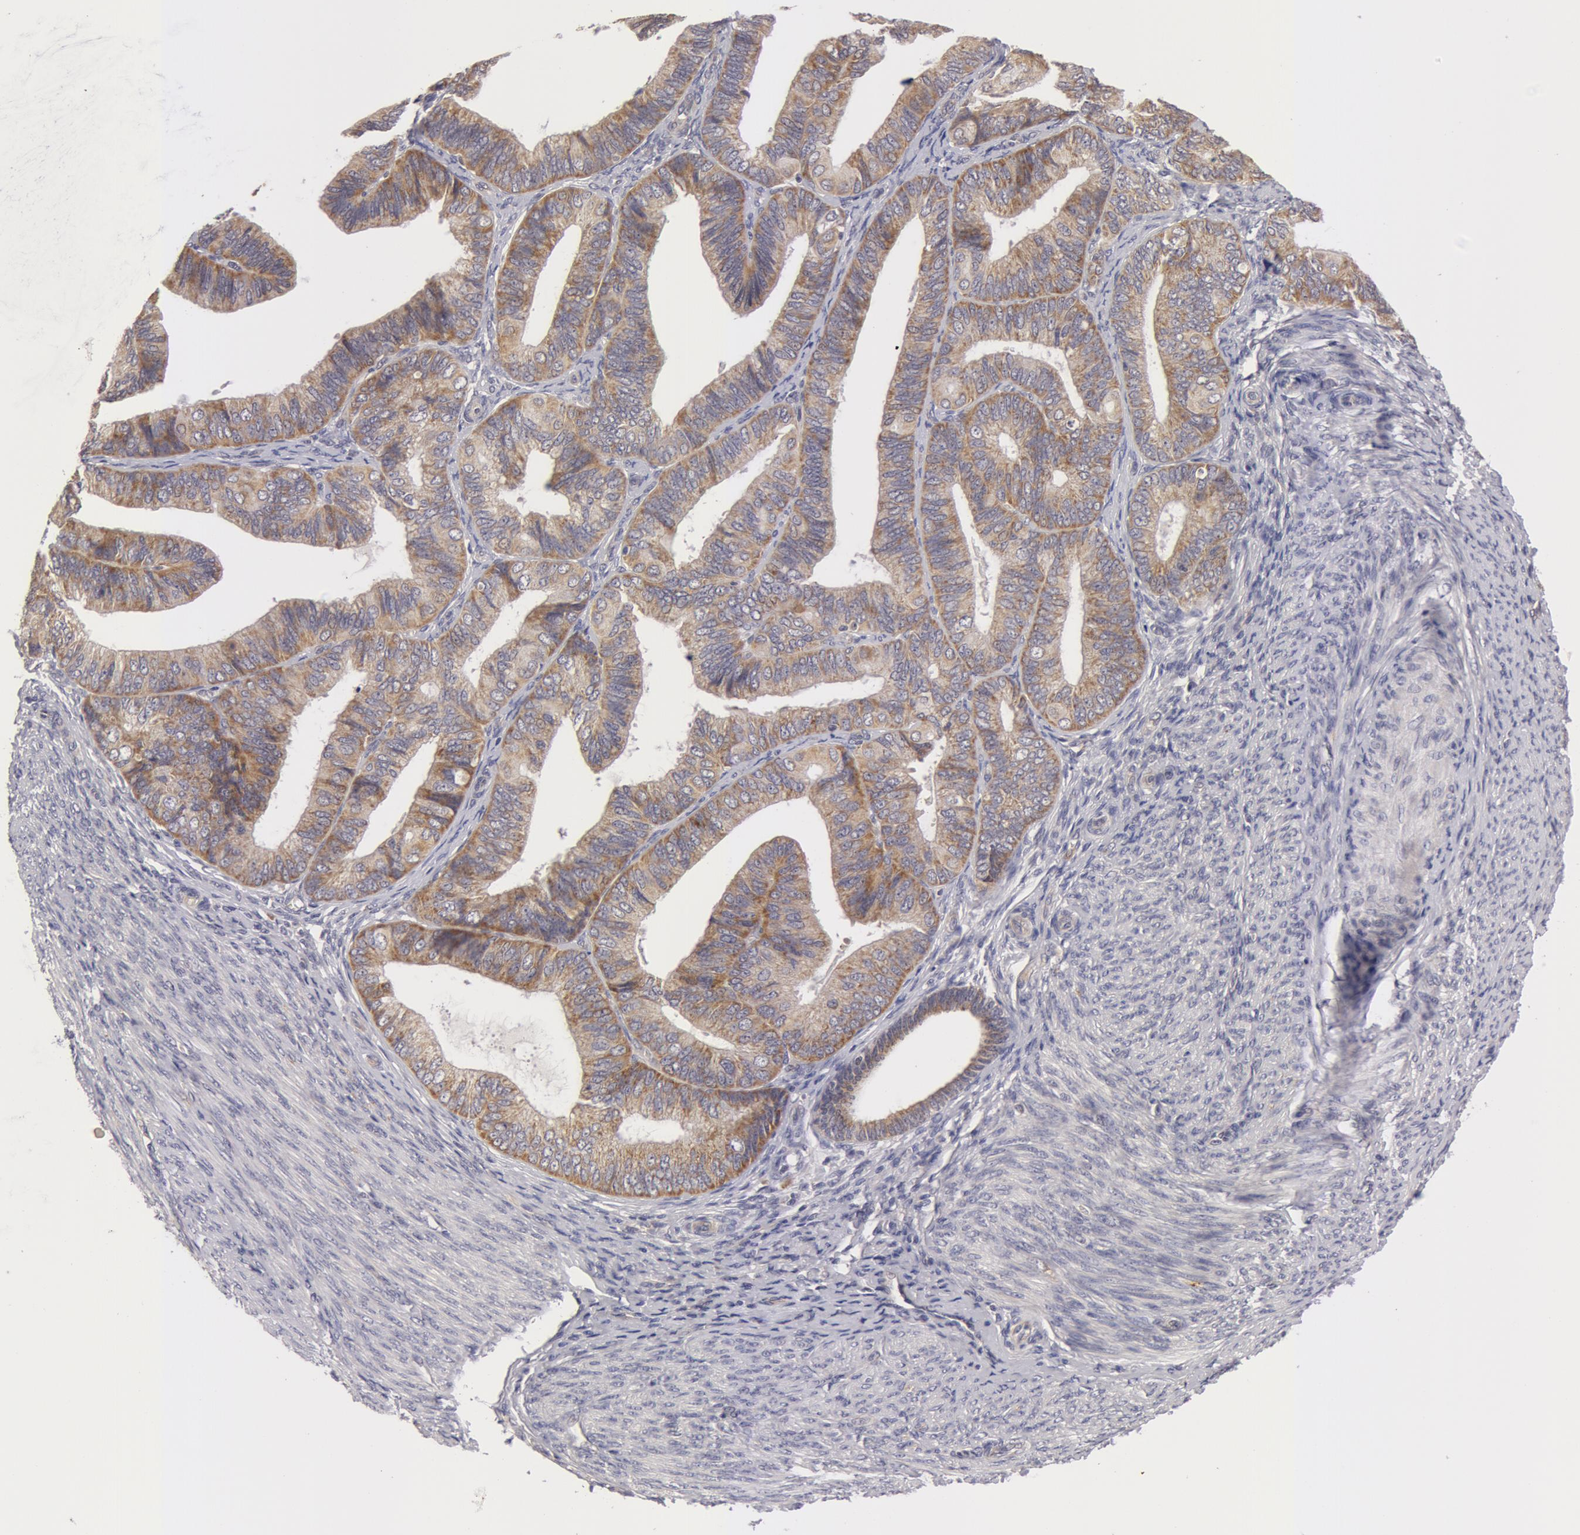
{"staining": {"intensity": "moderate", "quantity": "25%-75%", "location": "cytoplasmic/membranous"}, "tissue": "endometrial cancer", "cell_type": "Tumor cells", "image_type": "cancer", "snomed": [{"axis": "morphology", "description": "Adenocarcinoma, NOS"}, {"axis": "topography", "description": "Endometrium"}], "caption": "Endometrial adenocarcinoma stained for a protein shows moderate cytoplasmic/membranous positivity in tumor cells.", "gene": "SYTL4", "patient": {"sex": "female", "age": 63}}